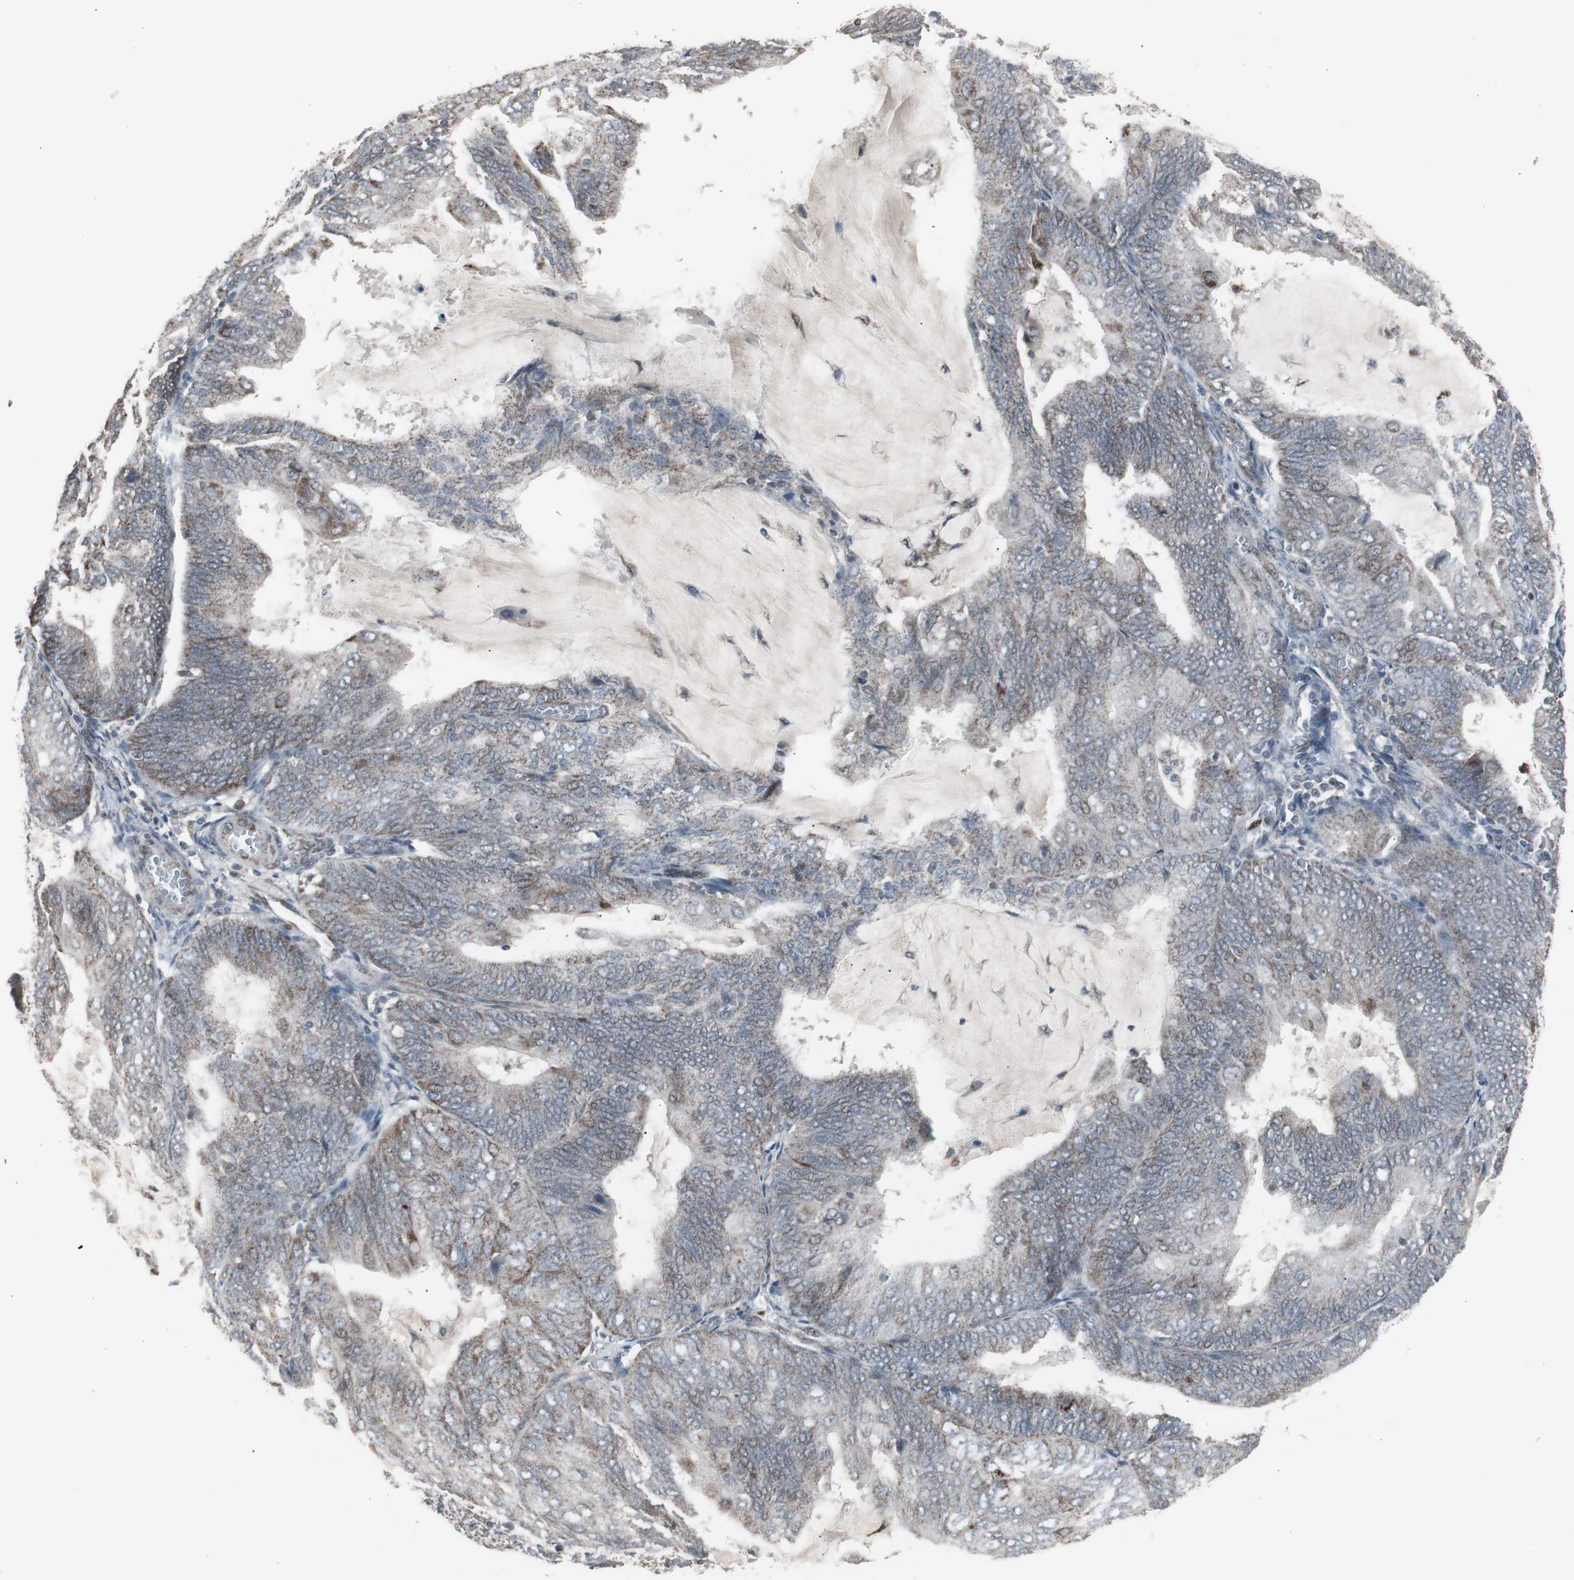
{"staining": {"intensity": "weak", "quantity": "<25%", "location": "cytoplasmic/membranous,nuclear"}, "tissue": "endometrial cancer", "cell_type": "Tumor cells", "image_type": "cancer", "snomed": [{"axis": "morphology", "description": "Adenocarcinoma, NOS"}, {"axis": "topography", "description": "Endometrium"}], "caption": "Tumor cells show no significant protein staining in endometrial cancer.", "gene": "RXRA", "patient": {"sex": "female", "age": 81}}